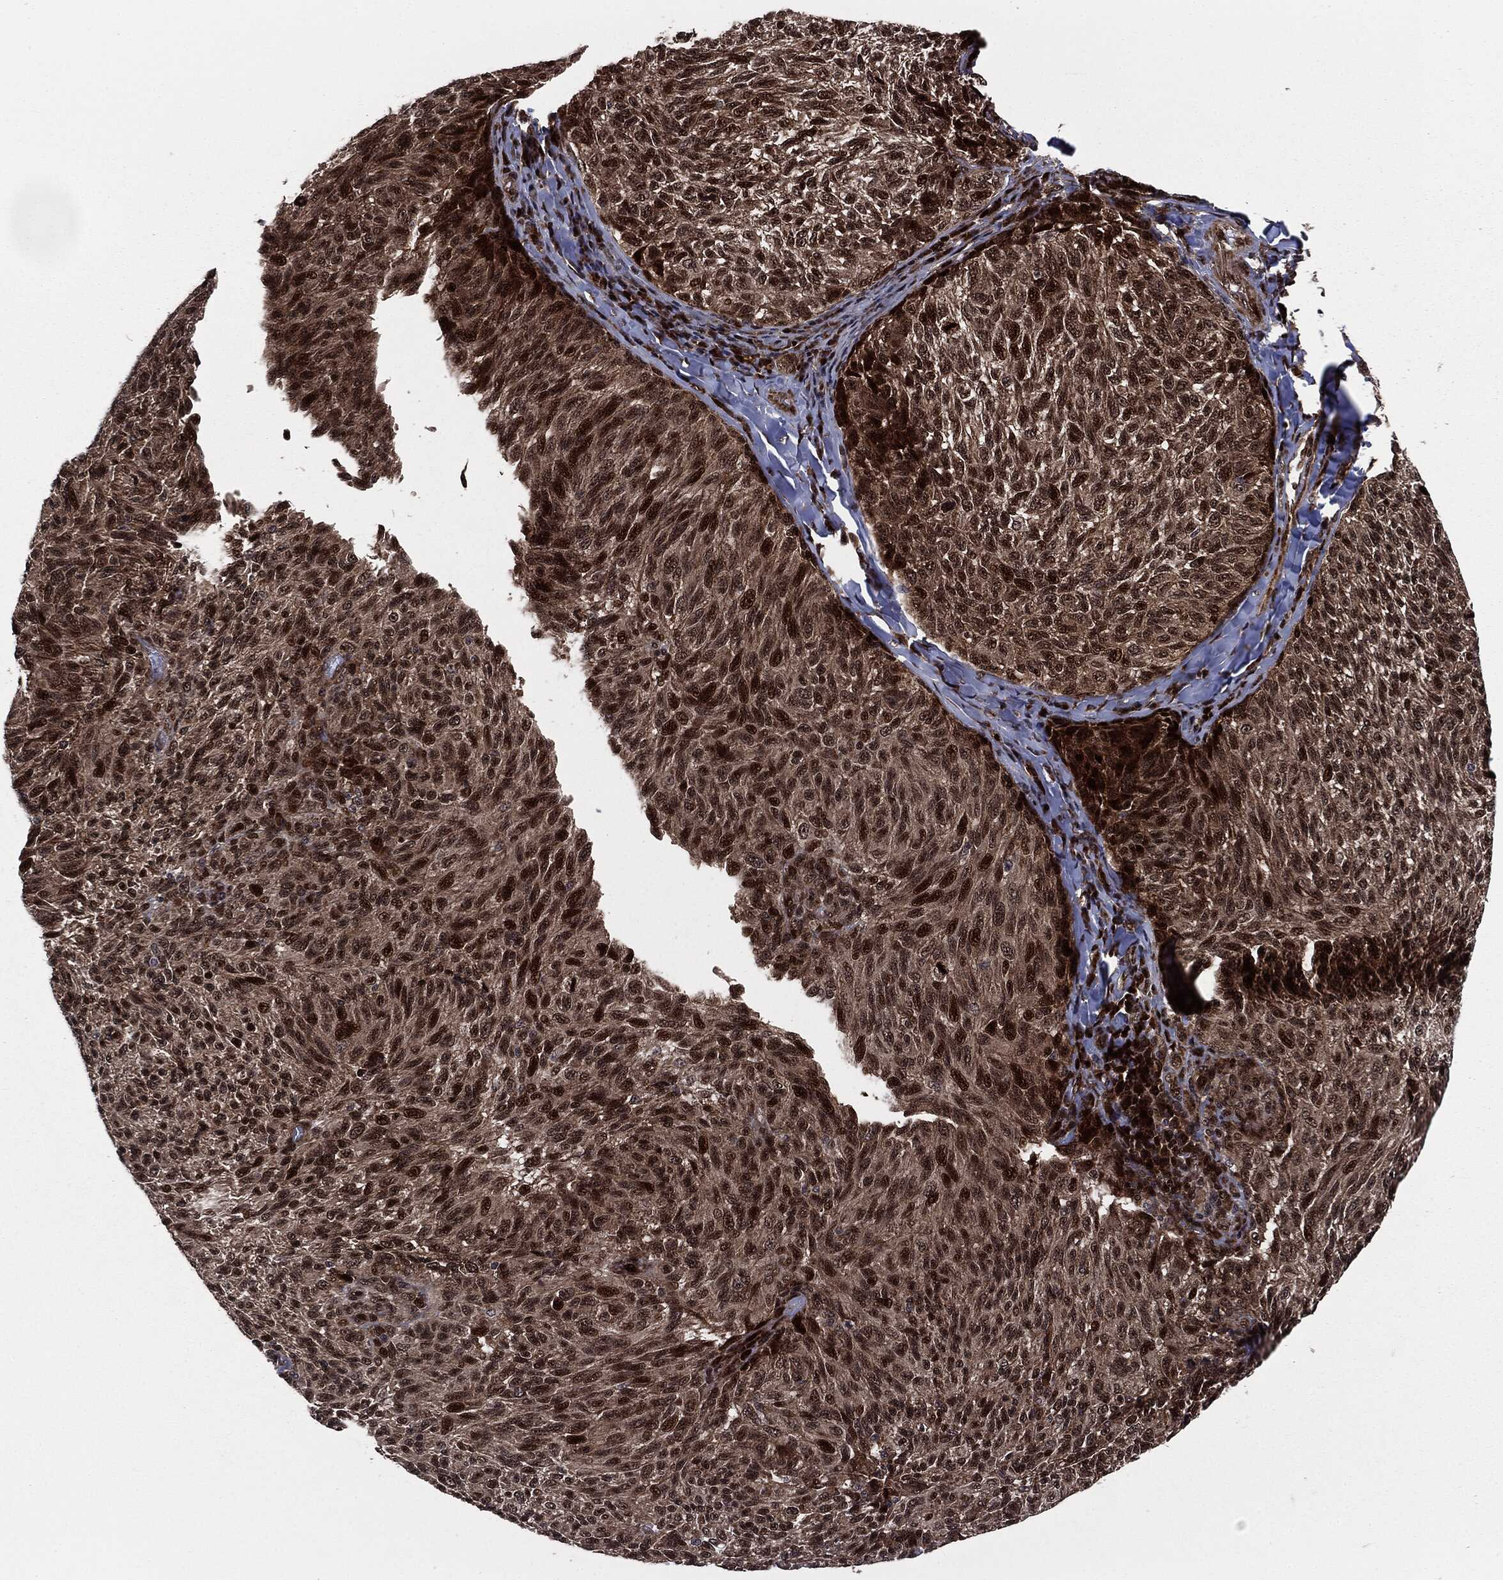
{"staining": {"intensity": "strong", "quantity": "25%-75%", "location": "nuclear"}, "tissue": "melanoma", "cell_type": "Tumor cells", "image_type": "cancer", "snomed": [{"axis": "morphology", "description": "Malignant melanoma, NOS"}, {"axis": "topography", "description": "Skin"}], "caption": "Immunohistochemical staining of melanoma exhibits strong nuclear protein positivity in approximately 25%-75% of tumor cells.", "gene": "SMAD4", "patient": {"sex": "female", "age": 73}}